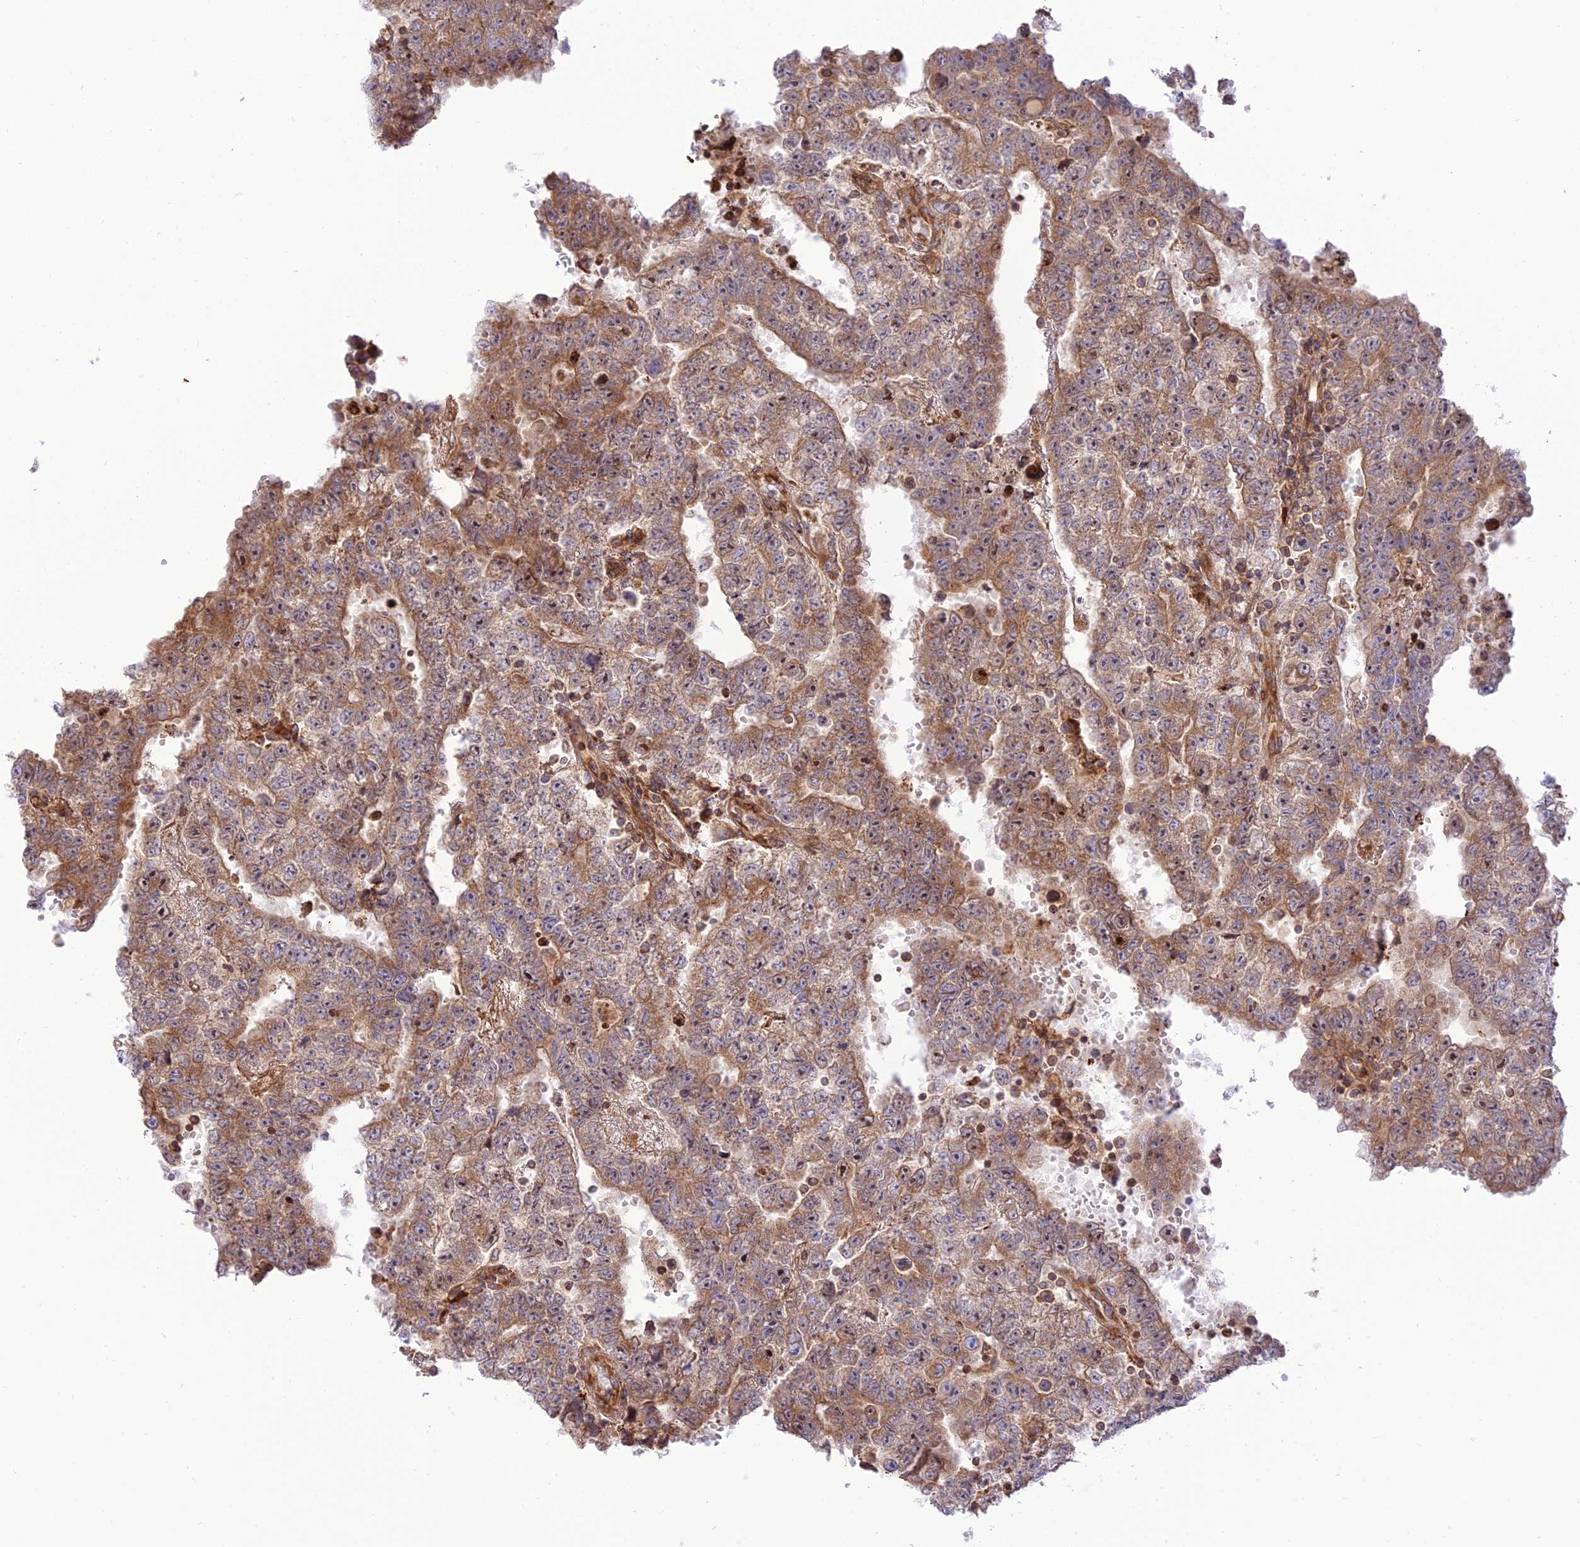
{"staining": {"intensity": "moderate", "quantity": ">75%", "location": "cytoplasmic/membranous"}, "tissue": "testis cancer", "cell_type": "Tumor cells", "image_type": "cancer", "snomed": [{"axis": "morphology", "description": "Carcinoma, Embryonal, NOS"}, {"axis": "topography", "description": "Testis"}], "caption": "High-power microscopy captured an IHC photomicrograph of testis embryonal carcinoma, revealing moderate cytoplasmic/membranous staining in approximately >75% of tumor cells. The protein is stained brown, and the nuclei are stained in blue (DAB IHC with brightfield microscopy, high magnification).", "gene": "PIMREG", "patient": {"sex": "male", "age": 25}}